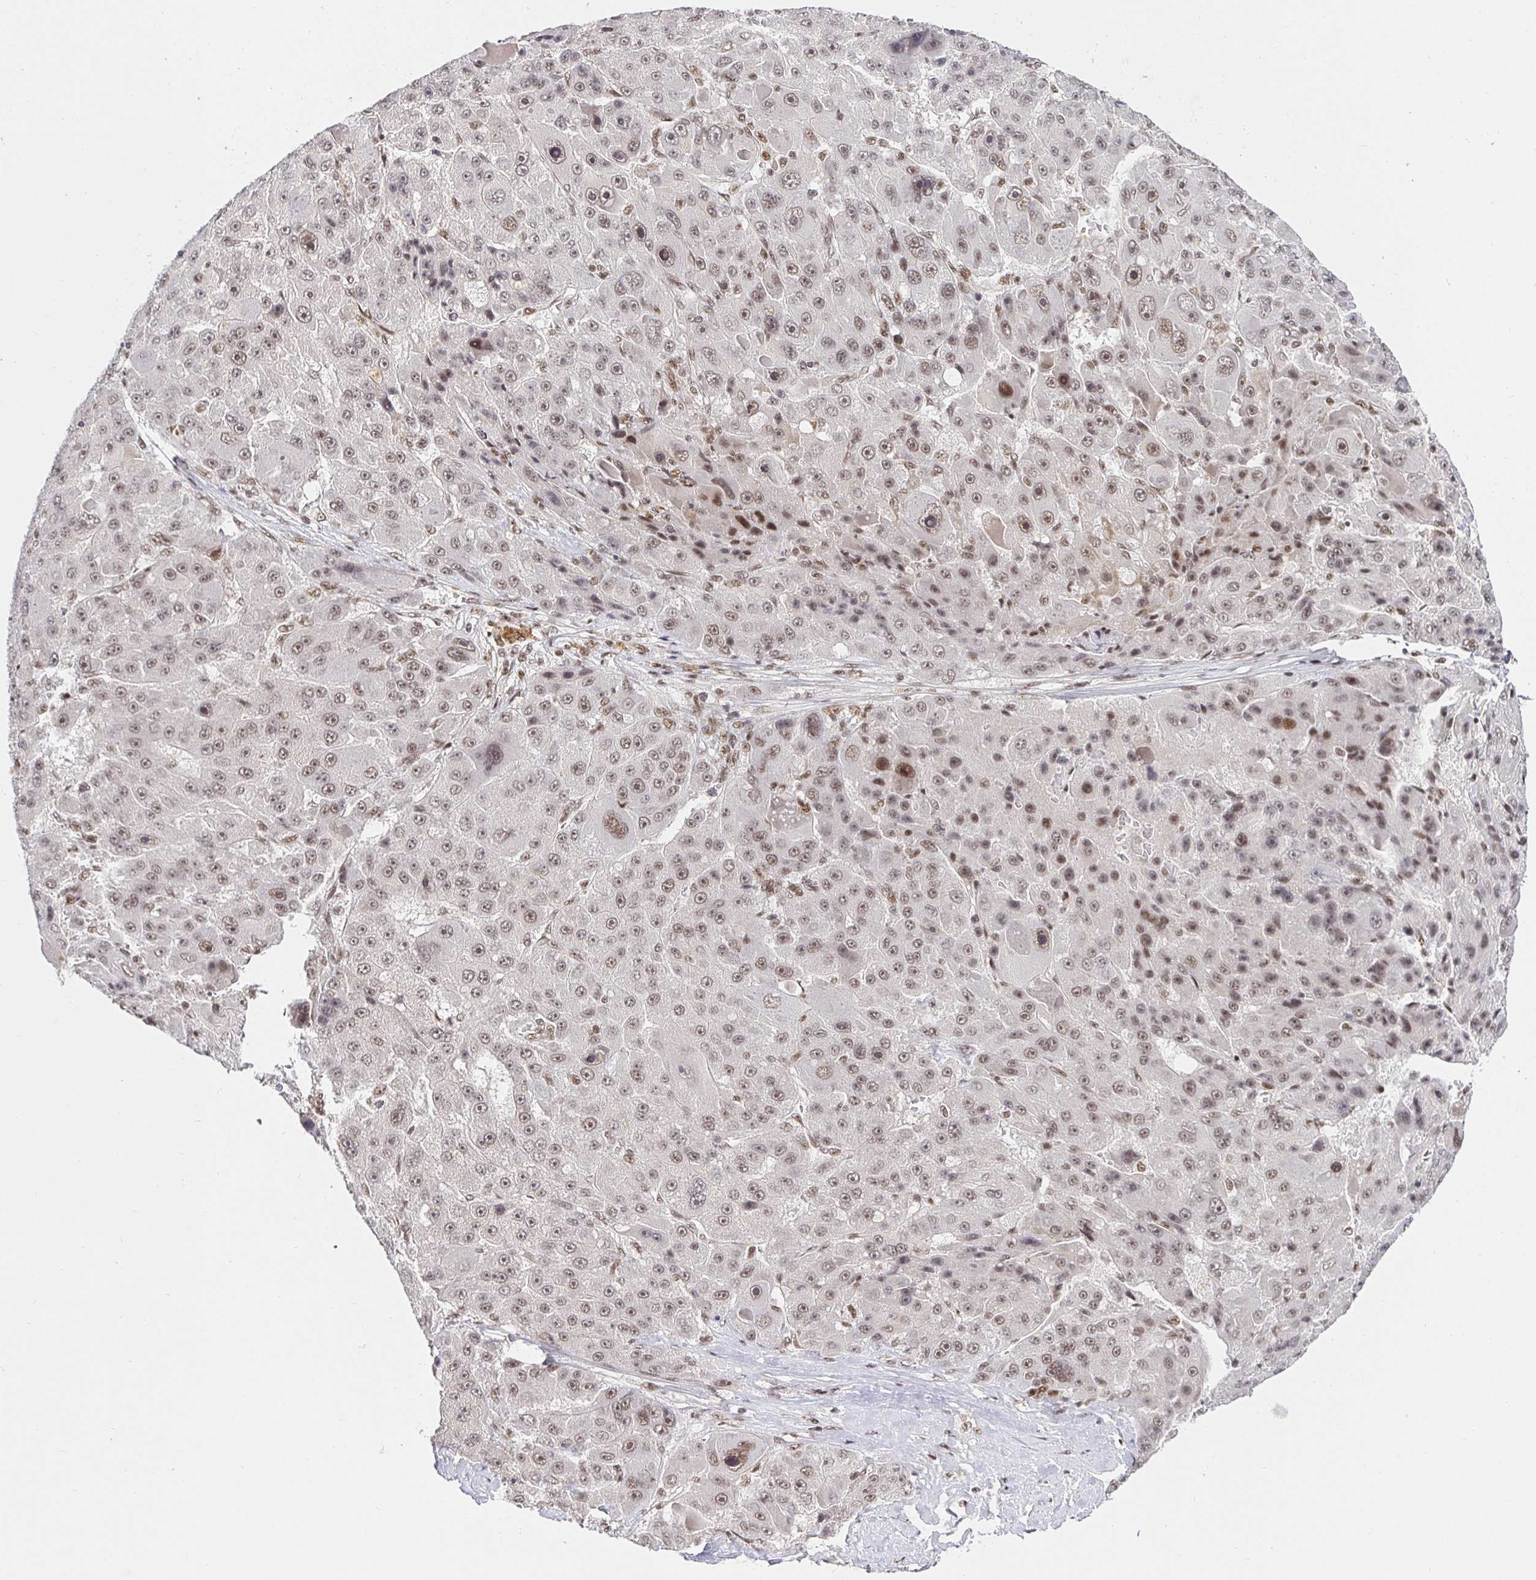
{"staining": {"intensity": "moderate", "quantity": ">75%", "location": "nuclear"}, "tissue": "liver cancer", "cell_type": "Tumor cells", "image_type": "cancer", "snomed": [{"axis": "morphology", "description": "Carcinoma, Hepatocellular, NOS"}, {"axis": "topography", "description": "Liver"}], "caption": "A micrograph of human liver cancer stained for a protein demonstrates moderate nuclear brown staining in tumor cells.", "gene": "USF1", "patient": {"sex": "male", "age": 76}}